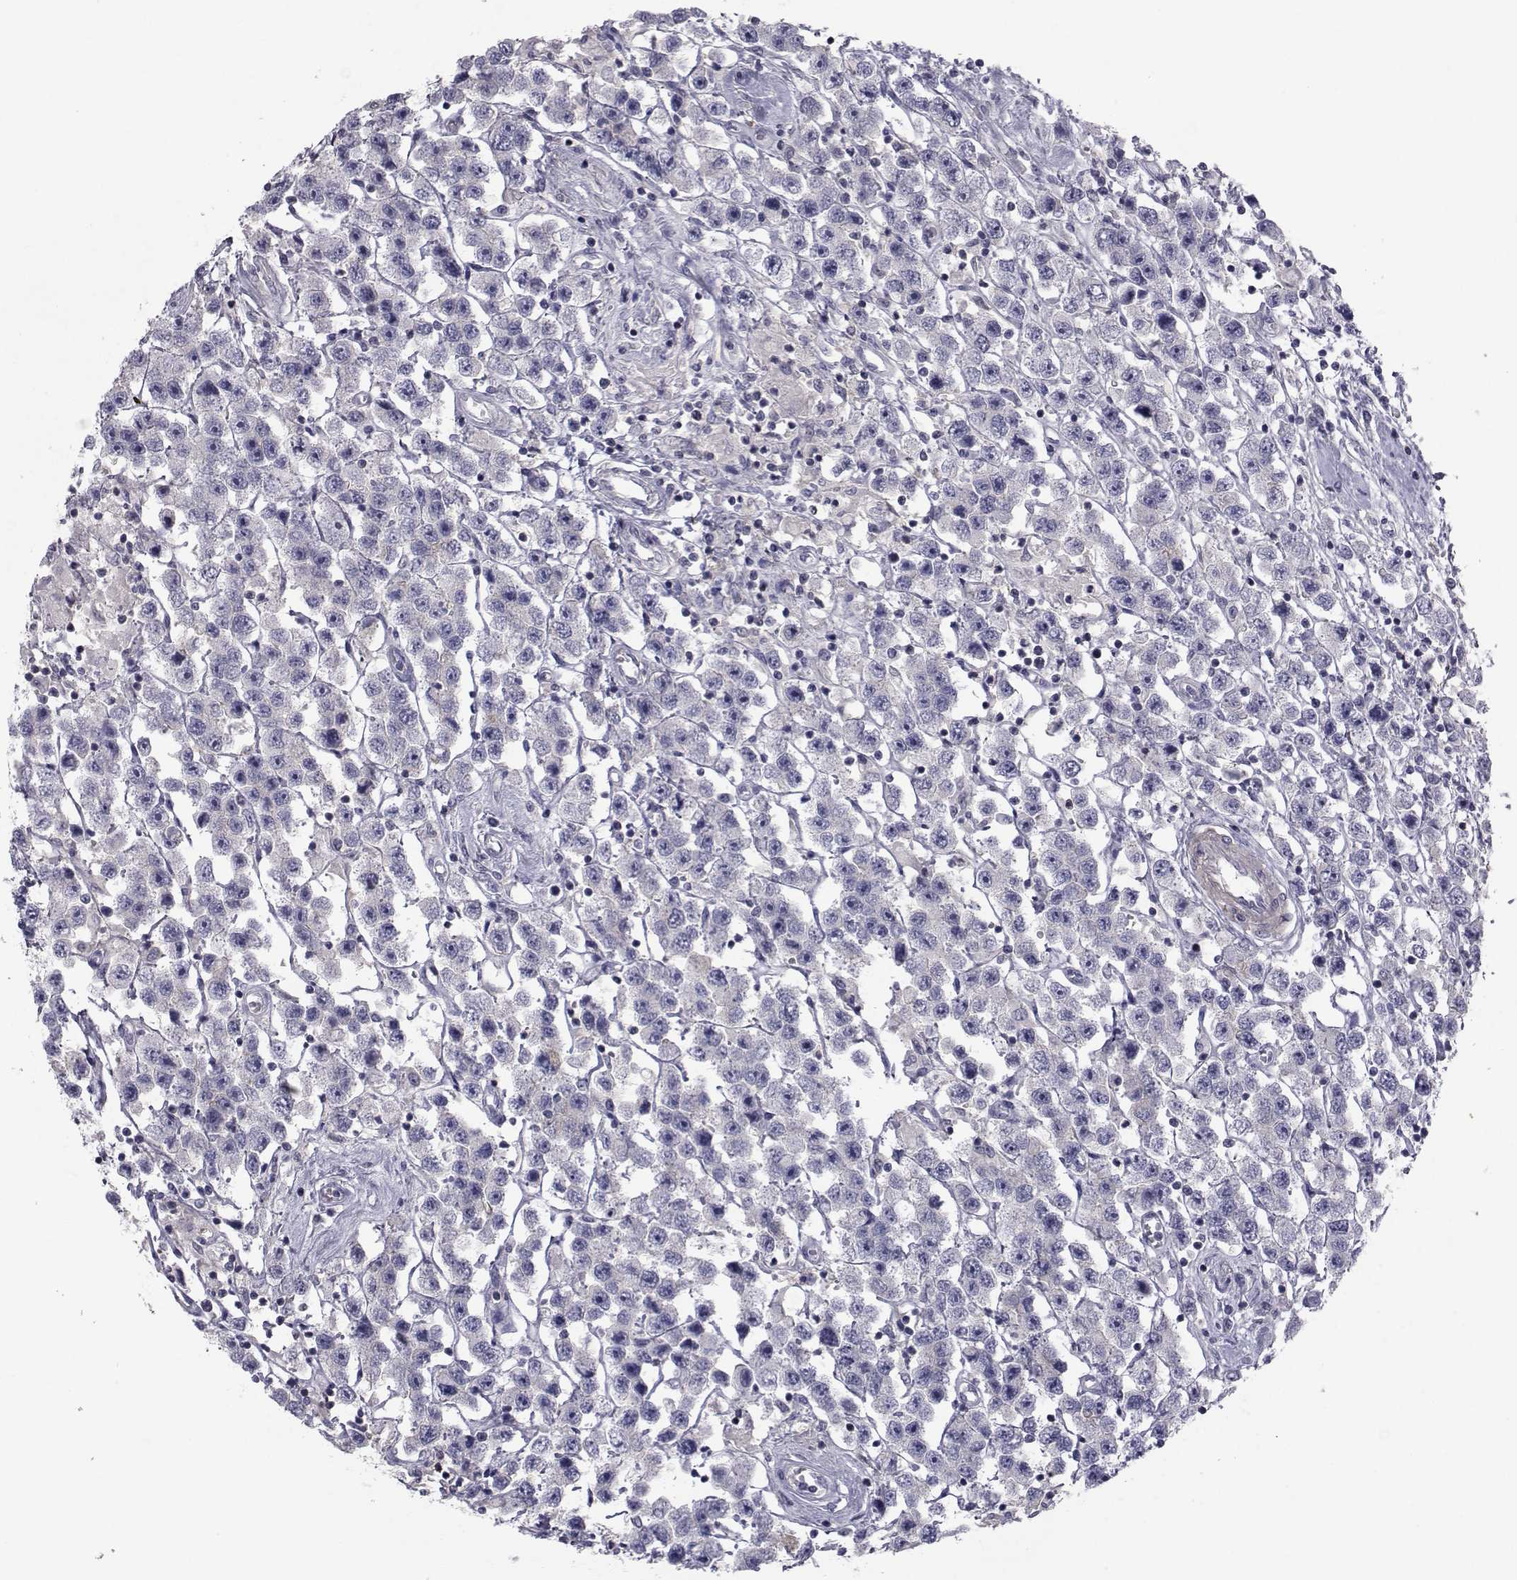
{"staining": {"intensity": "weak", "quantity": "25%-75%", "location": "cytoplasmic/membranous"}, "tissue": "testis cancer", "cell_type": "Tumor cells", "image_type": "cancer", "snomed": [{"axis": "morphology", "description": "Seminoma, NOS"}, {"axis": "topography", "description": "Testis"}], "caption": "Immunohistochemistry (DAB (3,3'-diaminobenzidine)) staining of testis cancer (seminoma) reveals weak cytoplasmic/membranous protein expression in approximately 25%-75% of tumor cells.", "gene": "FDXR", "patient": {"sex": "male", "age": 45}}